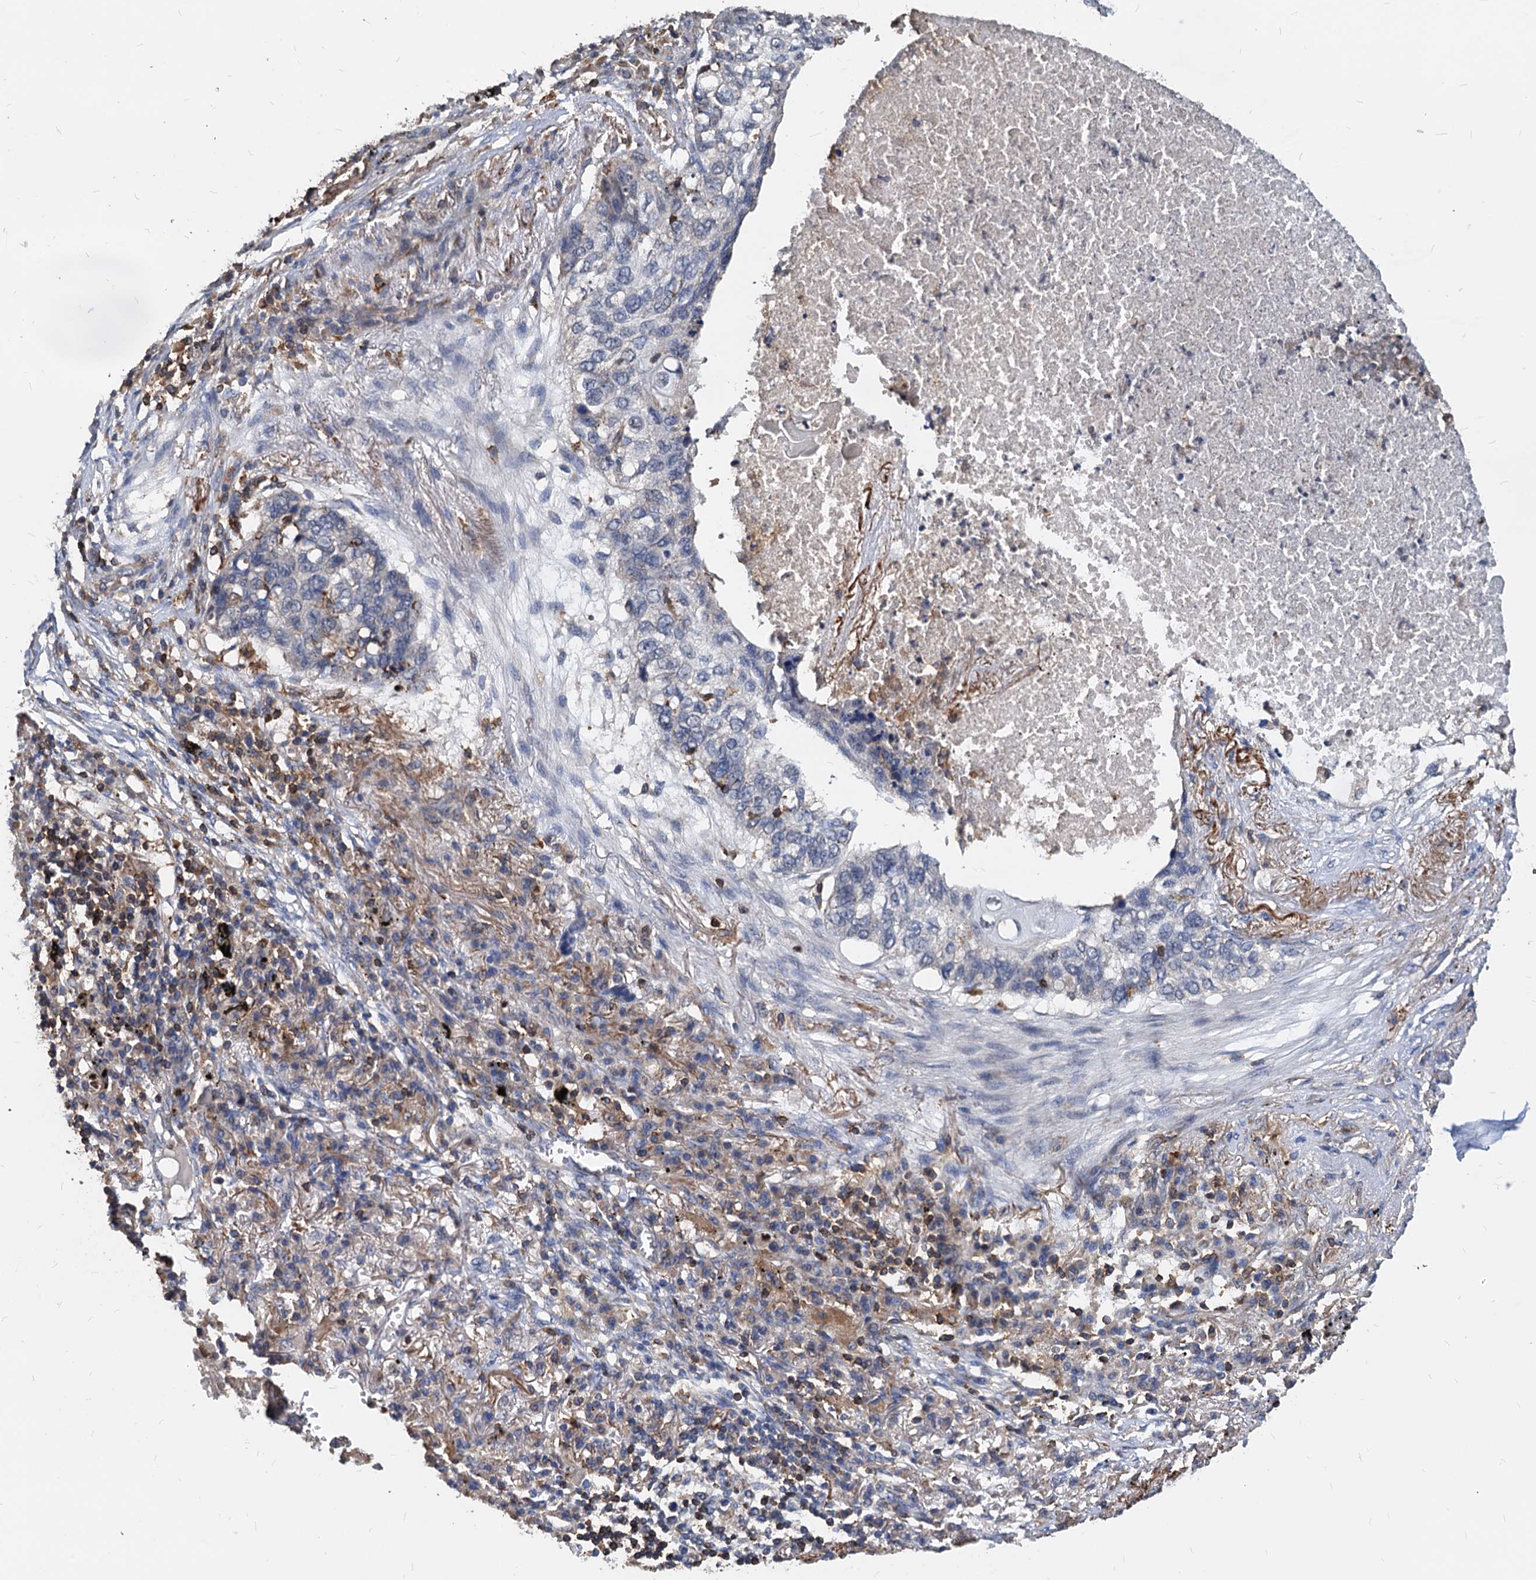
{"staining": {"intensity": "negative", "quantity": "none", "location": "none"}, "tissue": "lung cancer", "cell_type": "Tumor cells", "image_type": "cancer", "snomed": [{"axis": "morphology", "description": "Squamous cell carcinoma, NOS"}, {"axis": "topography", "description": "Lung"}], "caption": "Tumor cells are negative for protein expression in human lung cancer.", "gene": "LCP2", "patient": {"sex": "female", "age": 63}}